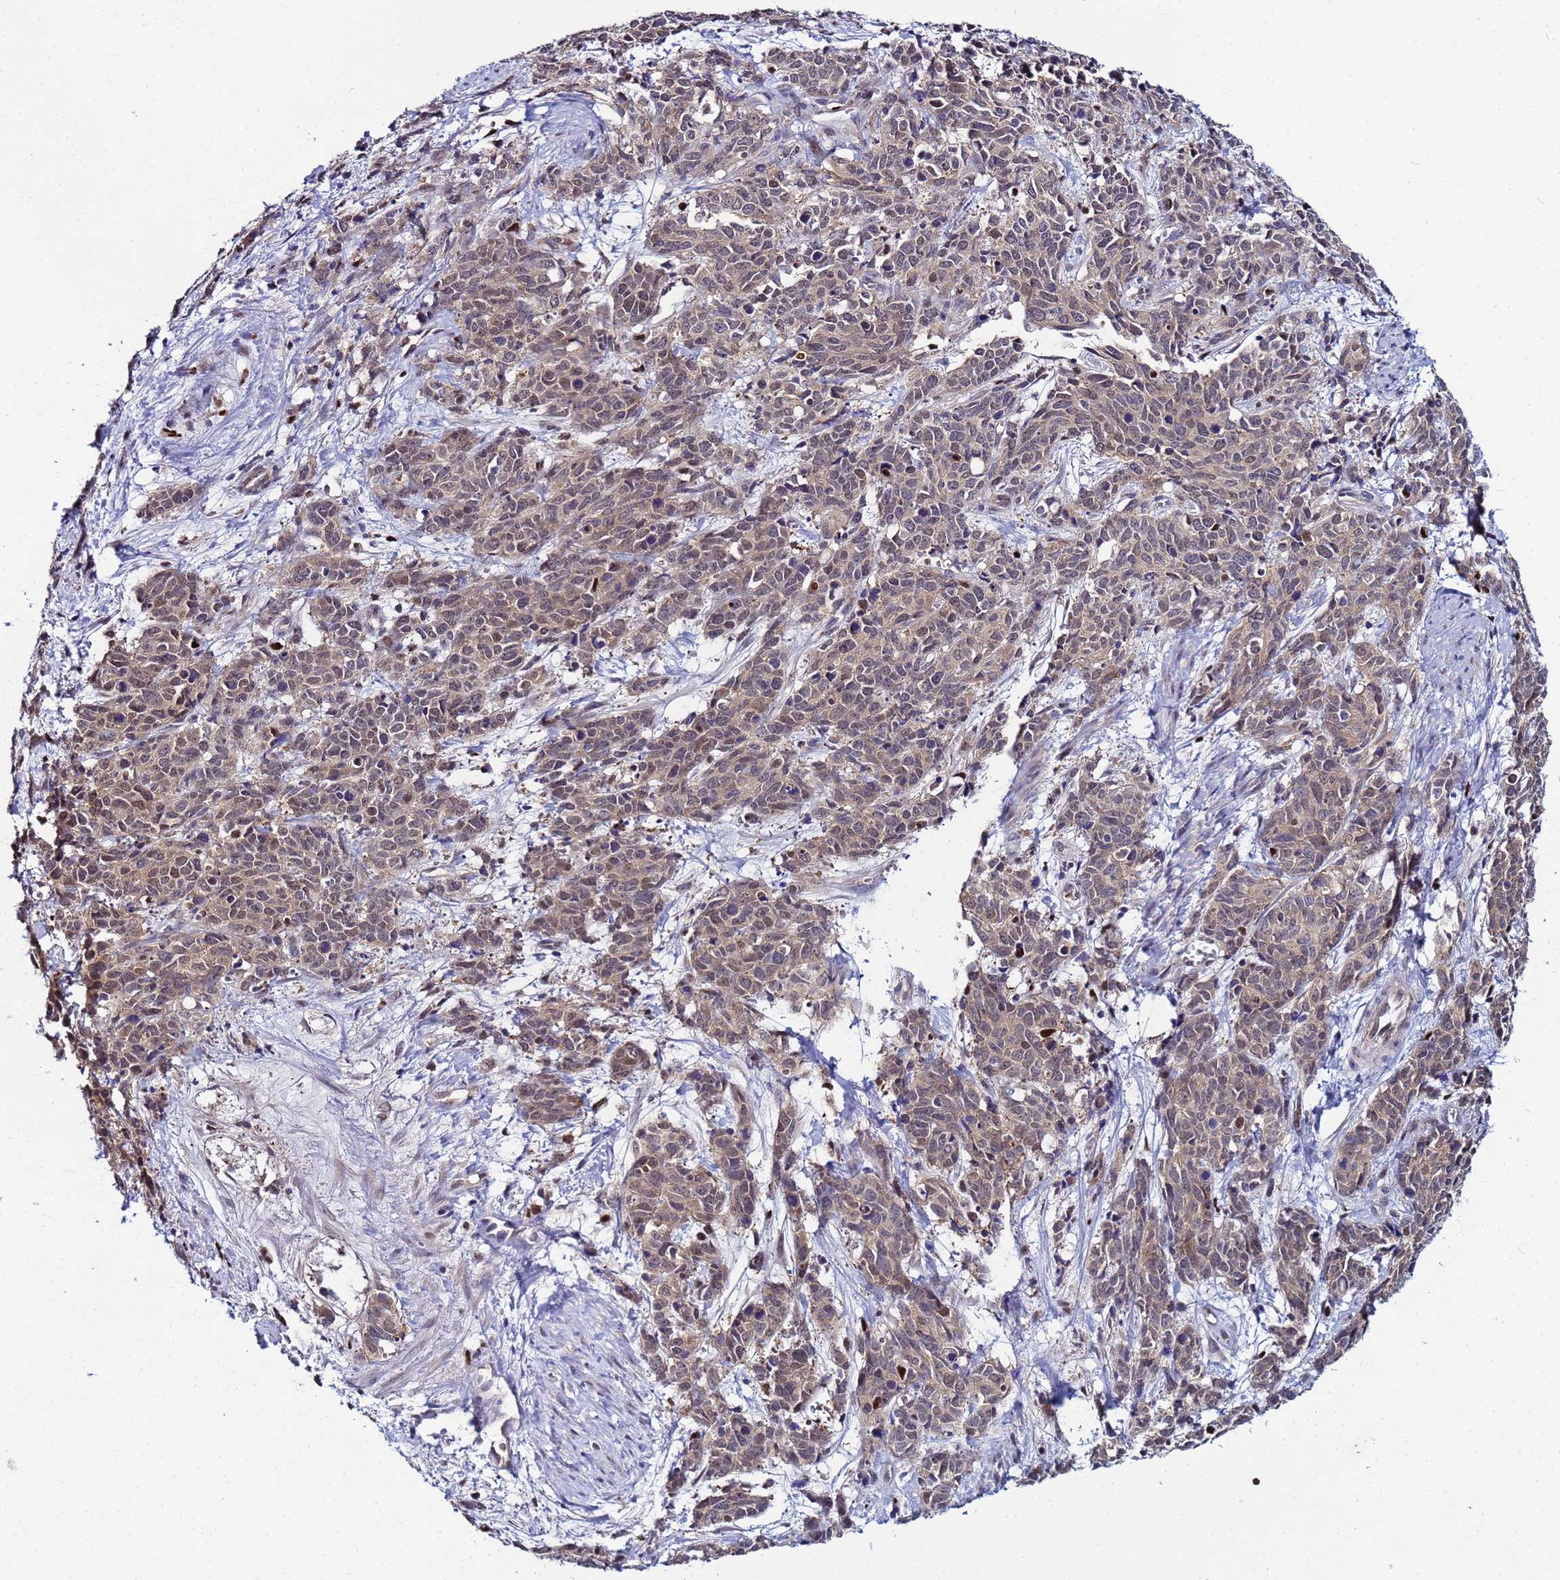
{"staining": {"intensity": "weak", "quantity": ">75%", "location": "cytoplasmic/membranous,nuclear"}, "tissue": "cervical cancer", "cell_type": "Tumor cells", "image_type": "cancer", "snomed": [{"axis": "morphology", "description": "Squamous cell carcinoma, NOS"}, {"axis": "topography", "description": "Cervix"}], "caption": "Immunohistochemical staining of human cervical cancer (squamous cell carcinoma) exhibits low levels of weak cytoplasmic/membranous and nuclear staining in approximately >75% of tumor cells.", "gene": "SLC25A37", "patient": {"sex": "female", "age": 60}}